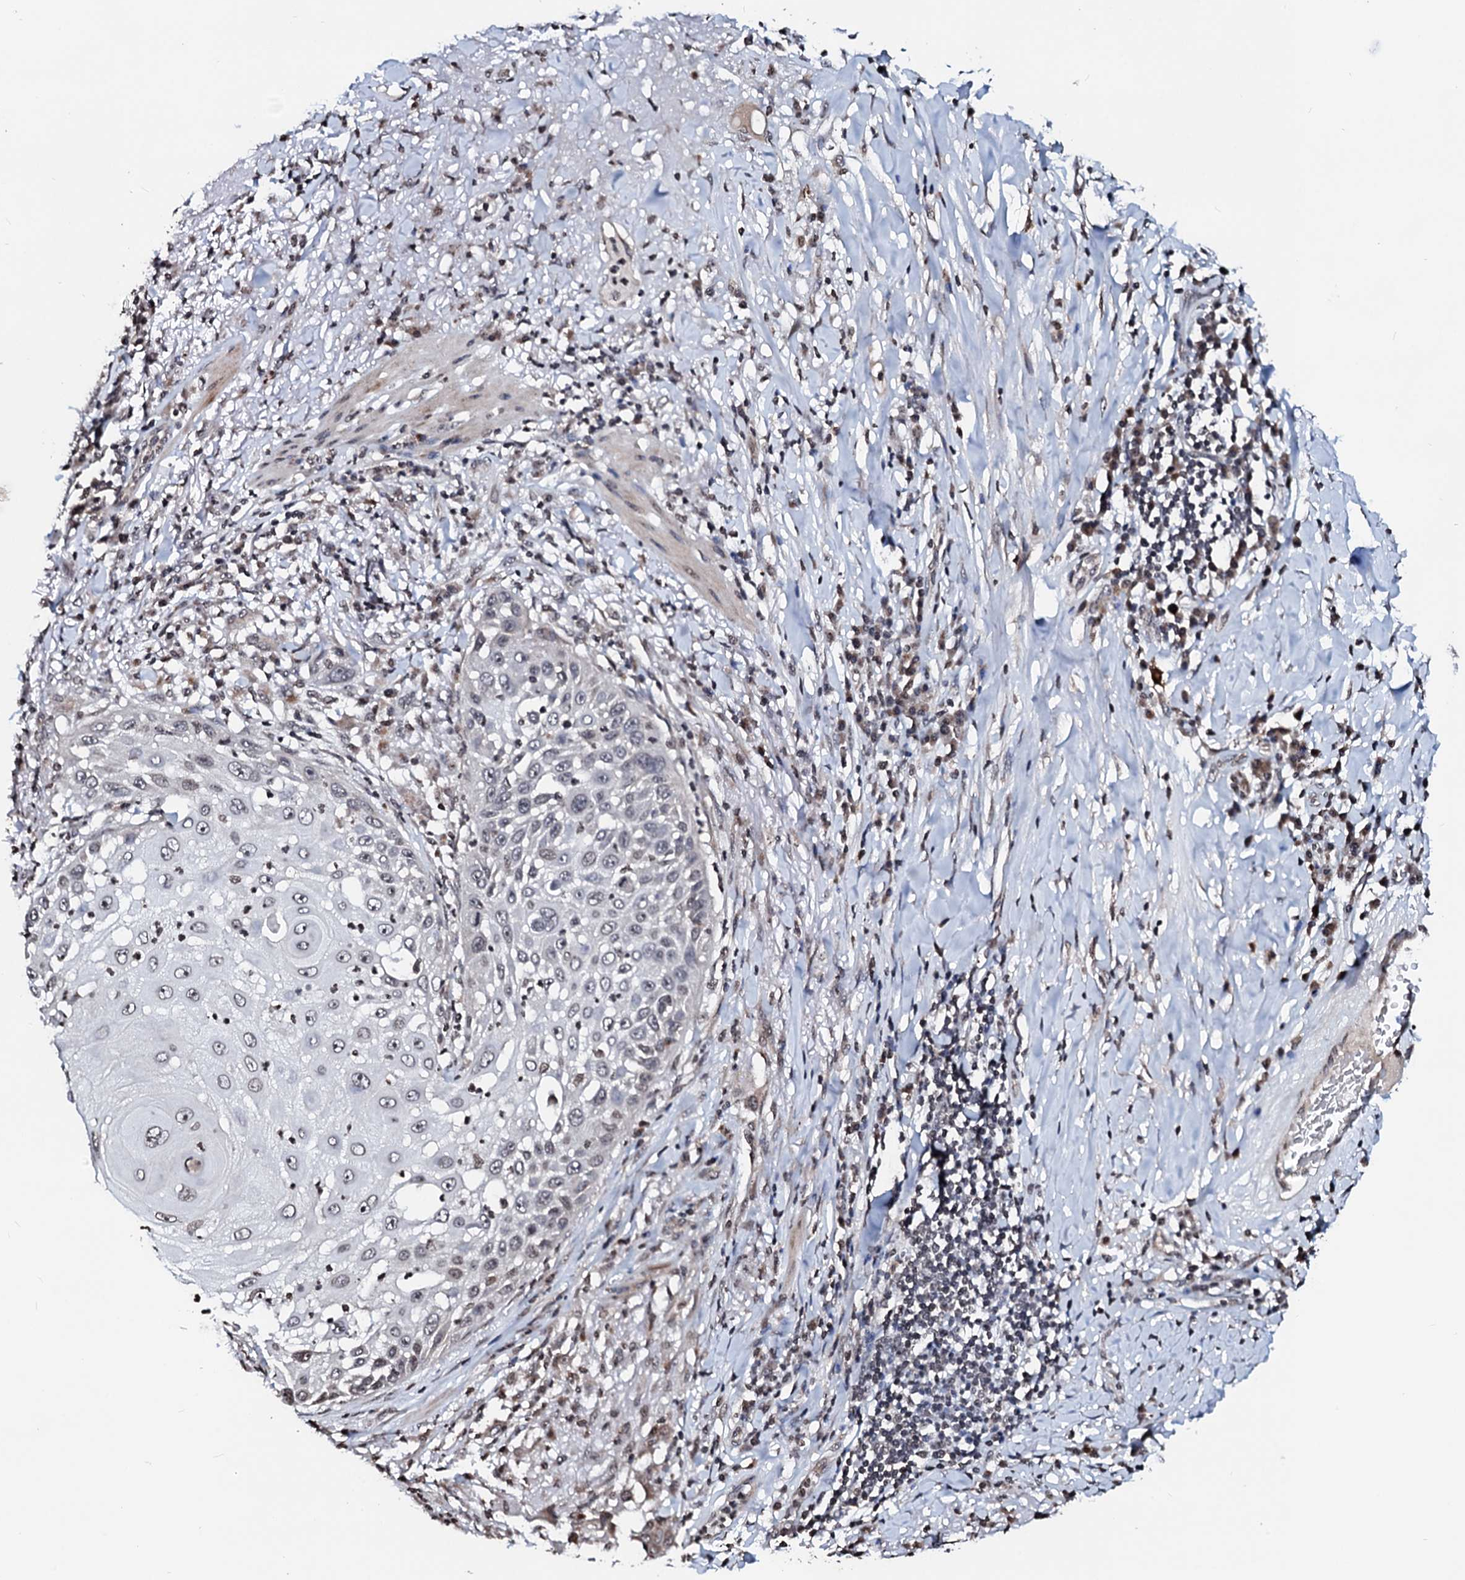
{"staining": {"intensity": "weak", "quantity": "<25%", "location": "nuclear"}, "tissue": "skin cancer", "cell_type": "Tumor cells", "image_type": "cancer", "snomed": [{"axis": "morphology", "description": "Squamous cell carcinoma, NOS"}, {"axis": "topography", "description": "Skin"}], "caption": "Tumor cells are negative for brown protein staining in skin cancer.", "gene": "LSM11", "patient": {"sex": "female", "age": 44}}